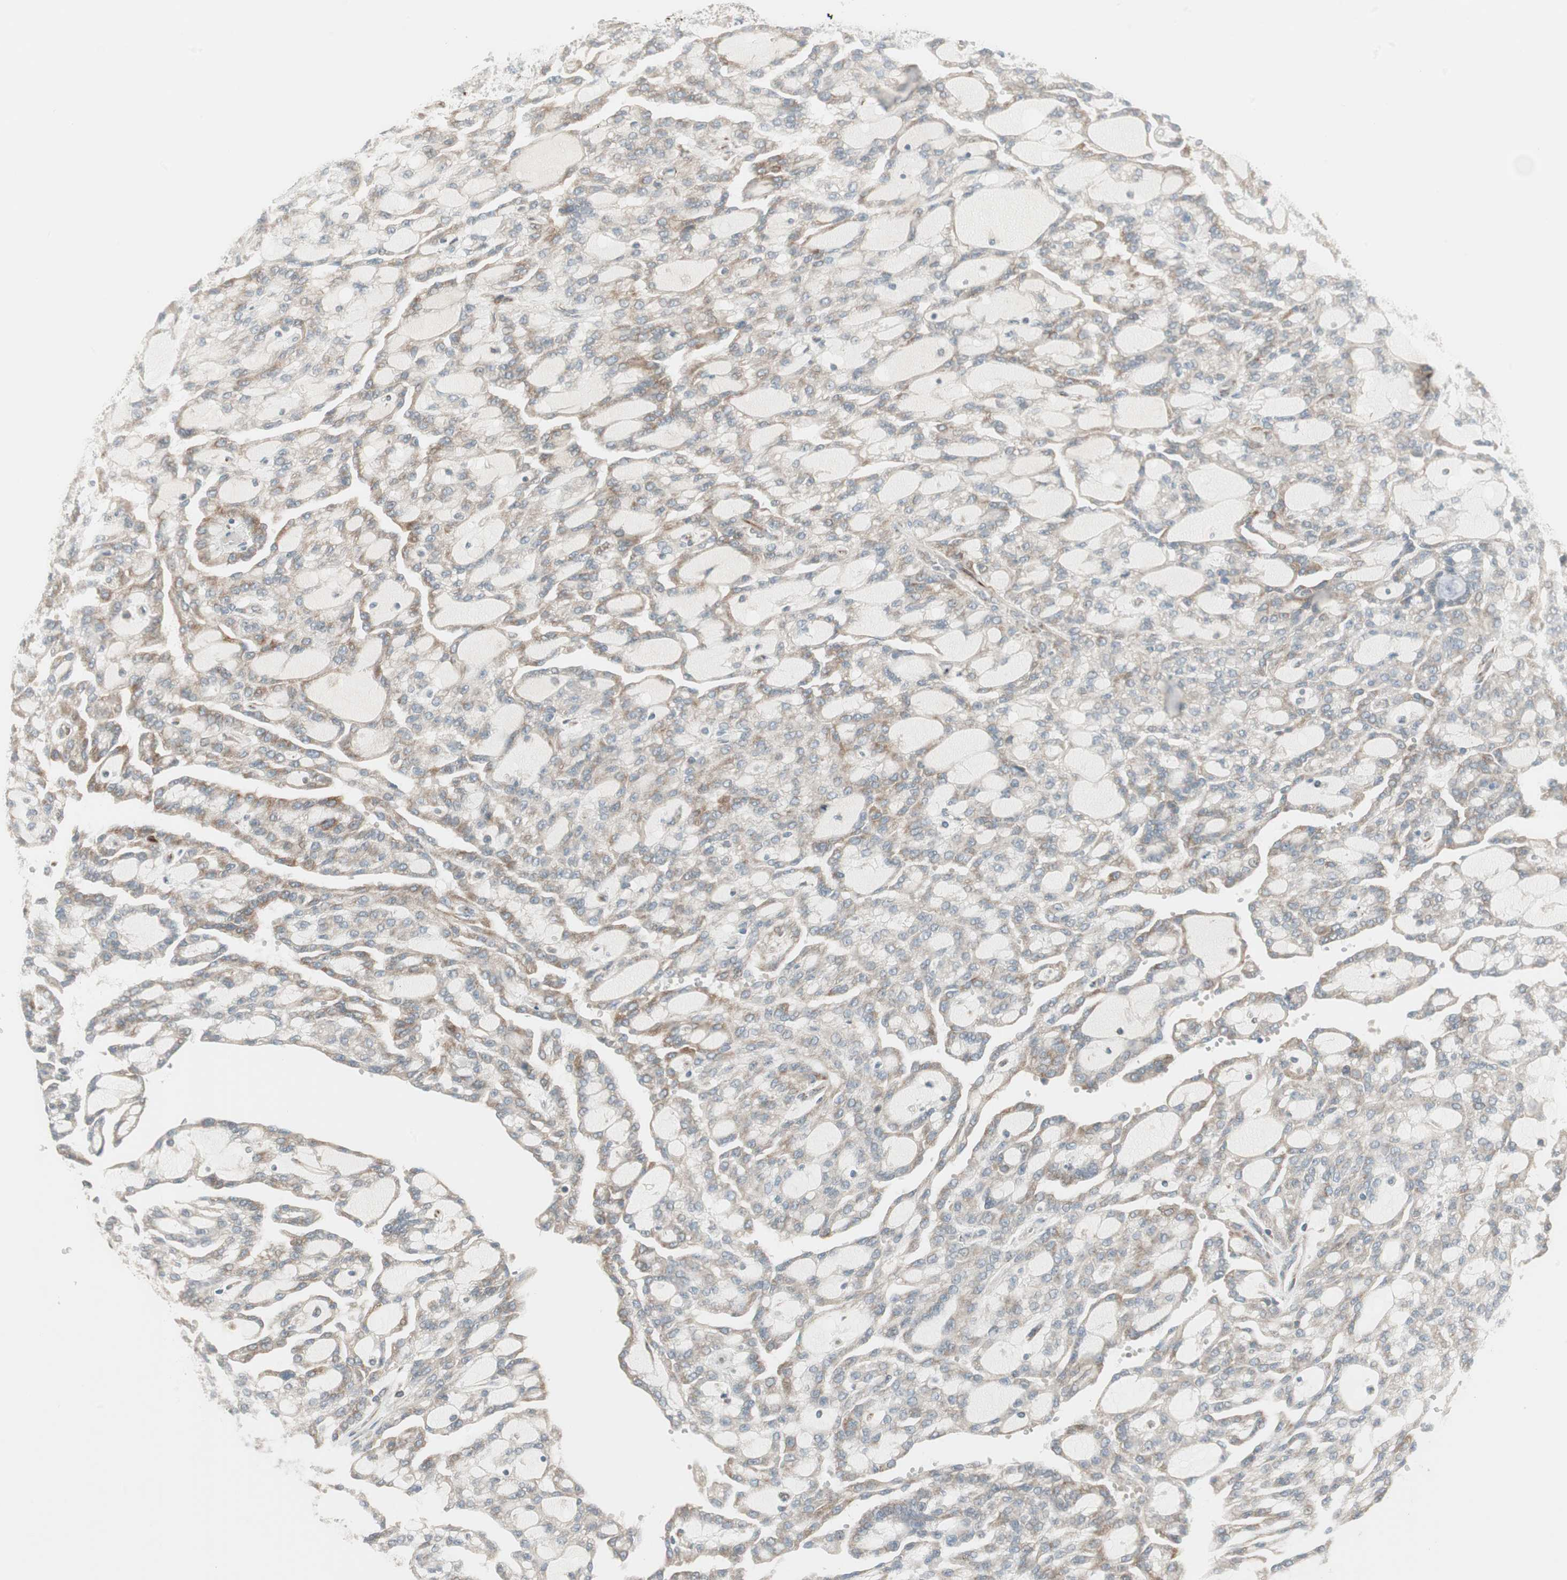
{"staining": {"intensity": "weak", "quantity": "<25%", "location": "cytoplasmic/membranous"}, "tissue": "renal cancer", "cell_type": "Tumor cells", "image_type": "cancer", "snomed": [{"axis": "morphology", "description": "Adenocarcinoma, NOS"}, {"axis": "topography", "description": "Kidney"}], "caption": "The image demonstrates no staining of tumor cells in adenocarcinoma (renal).", "gene": "PPP2R5E", "patient": {"sex": "male", "age": 63}}